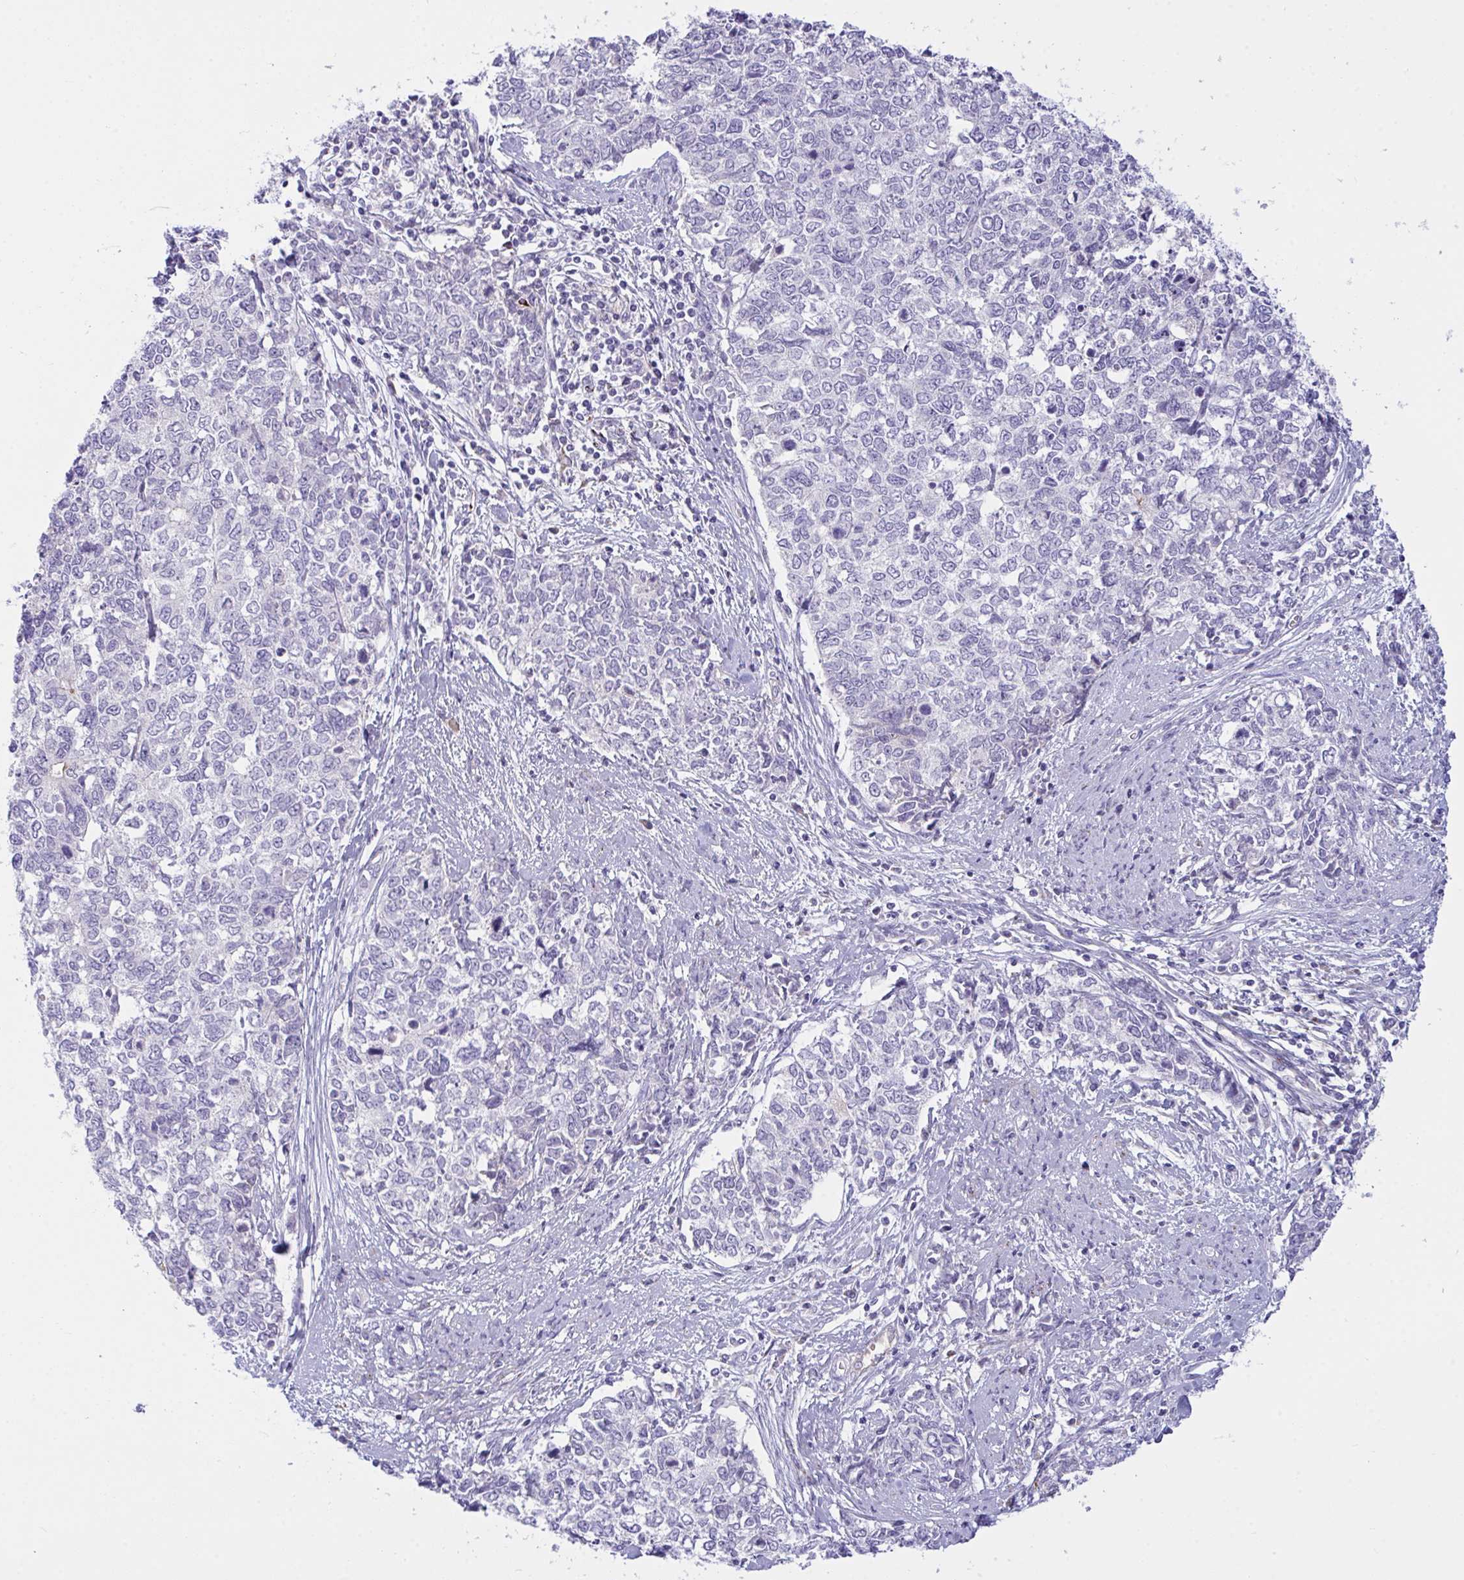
{"staining": {"intensity": "negative", "quantity": "none", "location": "none"}, "tissue": "cervical cancer", "cell_type": "Tumor cells", "image_type": "cancer", "snomed": [{"axis": "morphology", "description": "Adenocarcinoma, NOS"}, {"axis": "topography", "description": "Cervix"}], "caption": "This is a image of immunohistochemistry (IHC) staining of cervical adenocarcinoma, which shows no expression in tumor cells.", "gene": "SEMA6B", "patient": {"sex": "female", "age": 63}}